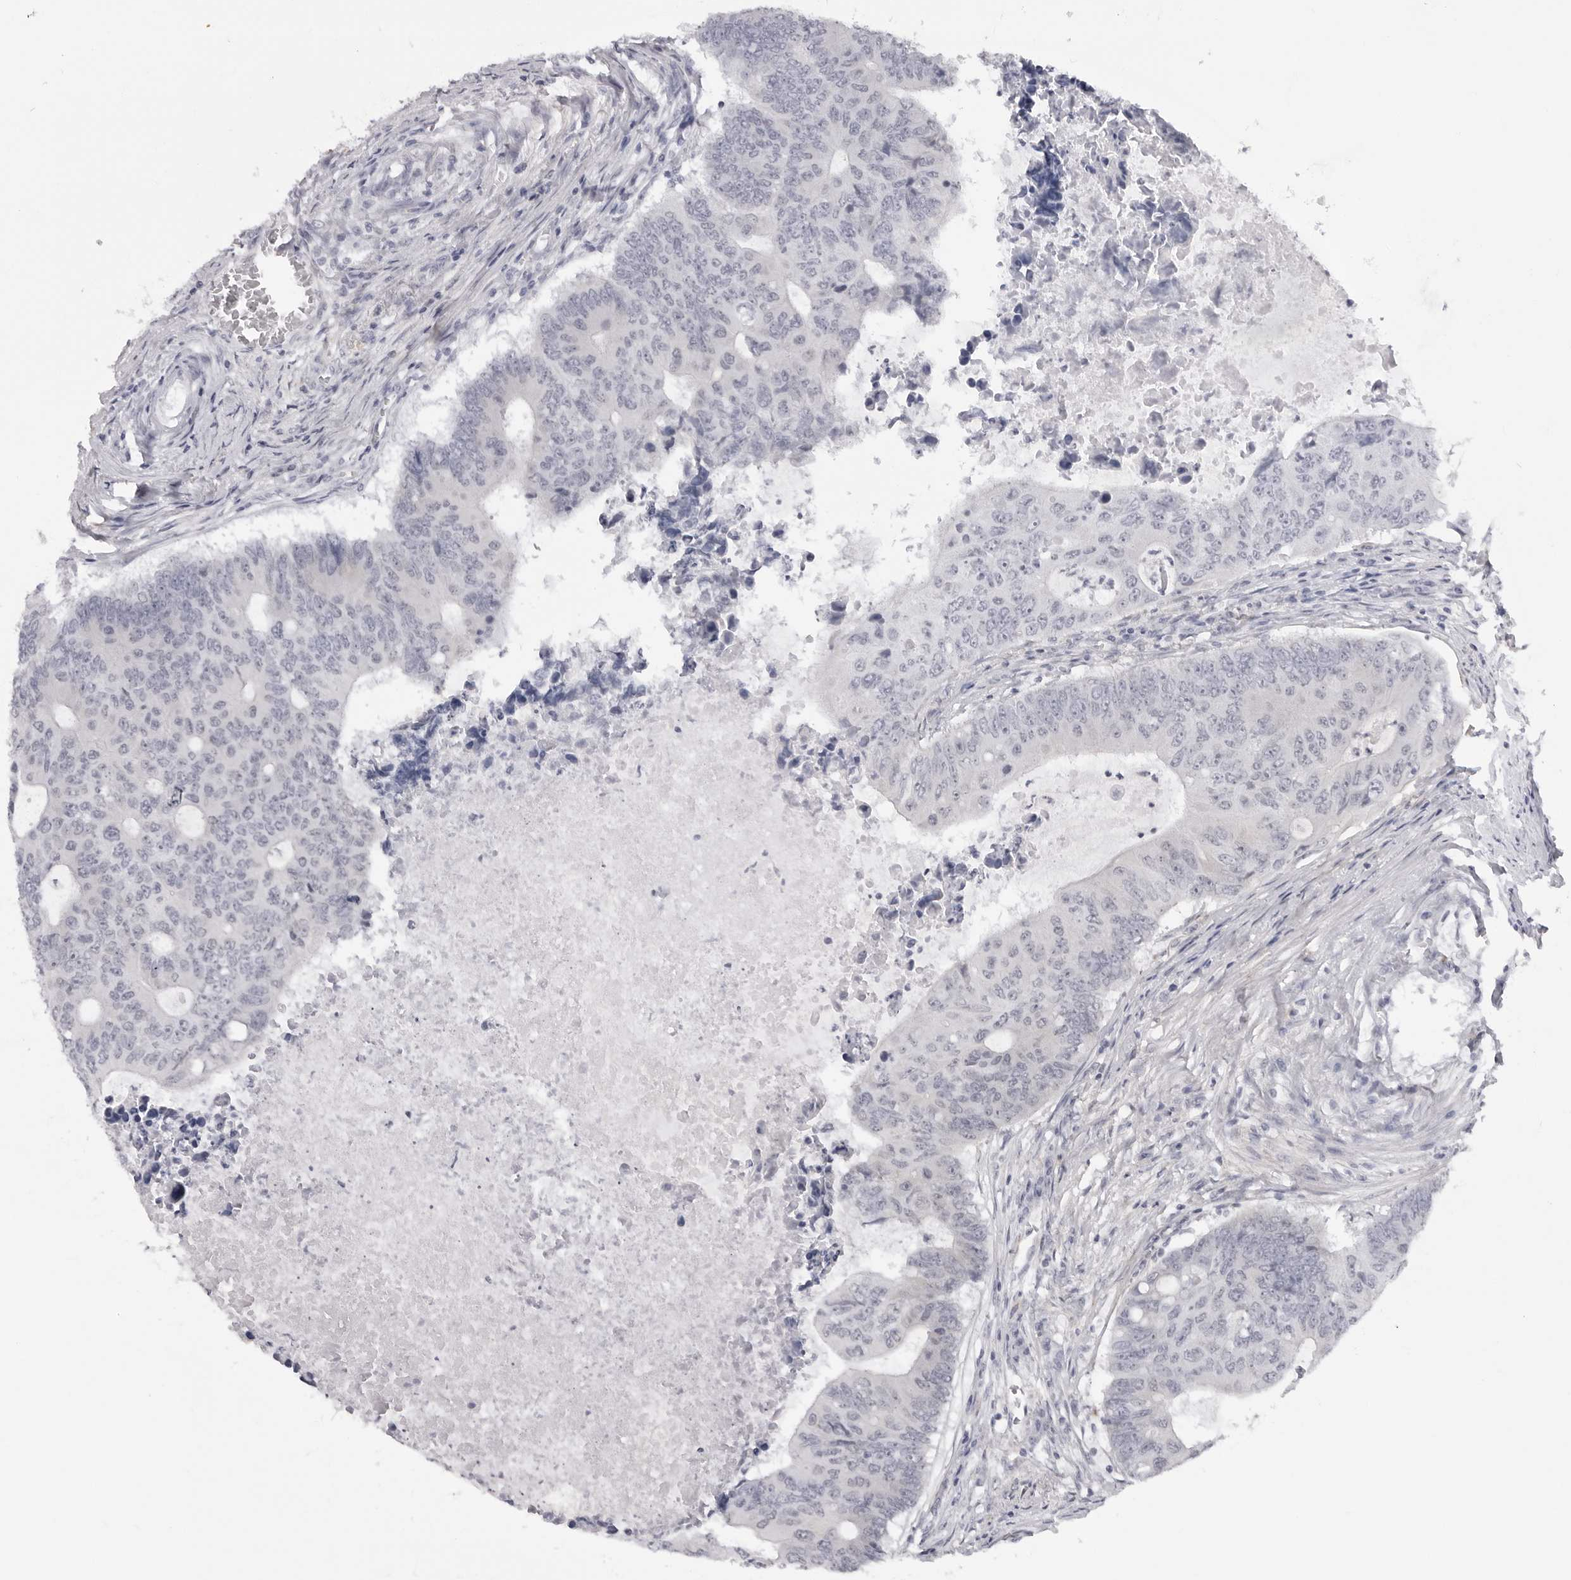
{"staining": {"intensity": "weak", "quantity": "<25%", "location": "cytoplasmic/membranous"}, "tissue": "colorectal cancer", "cell_type": "Tumor cells", "image_type": "cancer", "snomed": [{"axis": "morphology", "description": "Adenocarcinoma, NOS"}, {"axis": "topography", "description": "Colon"}], "caption": "Micrograph shows no protein expression in tumor cells of colorectal adenocarcinoma tissue.", "gene": "SUGCT", "patient": {"sex": "male", "age": 87}}